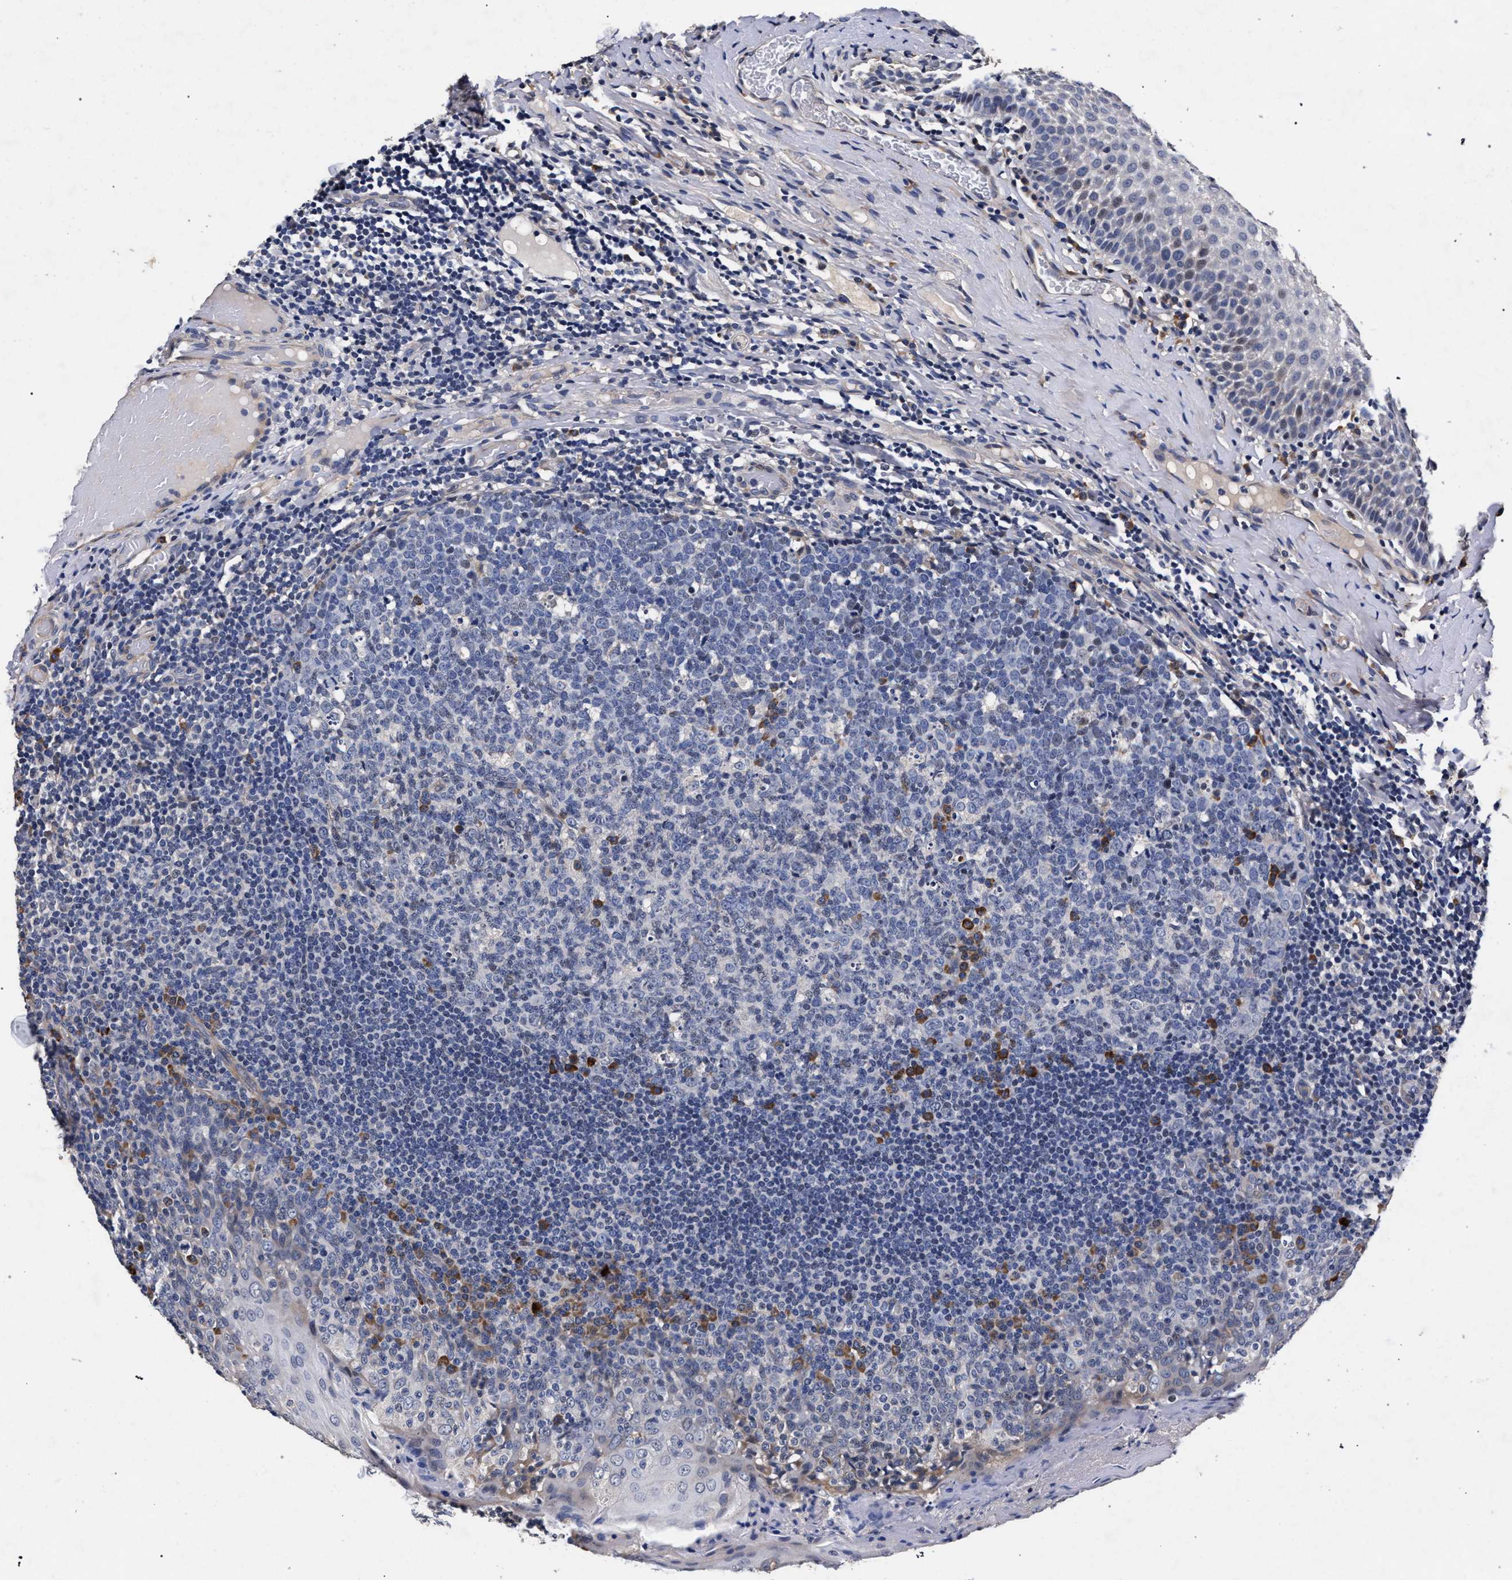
{"staining": {"intensity": "moderate", "quantity": "<25%", "location": "cytoplasmic/membranous"}, "tissue": "tonsil", "cell_type": "Germinal center cells", "image_type": "normal", "snomed": [{"axis": "morphology", "description": "Normal tissue, NOS"}, {"axis": "topography", "description": "Tonsil"}], "caption": "Germinal center cells reveal low levels of moderate cytoplasmic/membranous staining in approximately <25% of cells in normal tonsil. (DAB IHC, brown staining for protein, blue staining for nuclei).", "gene": "CFAP95", "patient": {"sex": "female", "age": 19}}